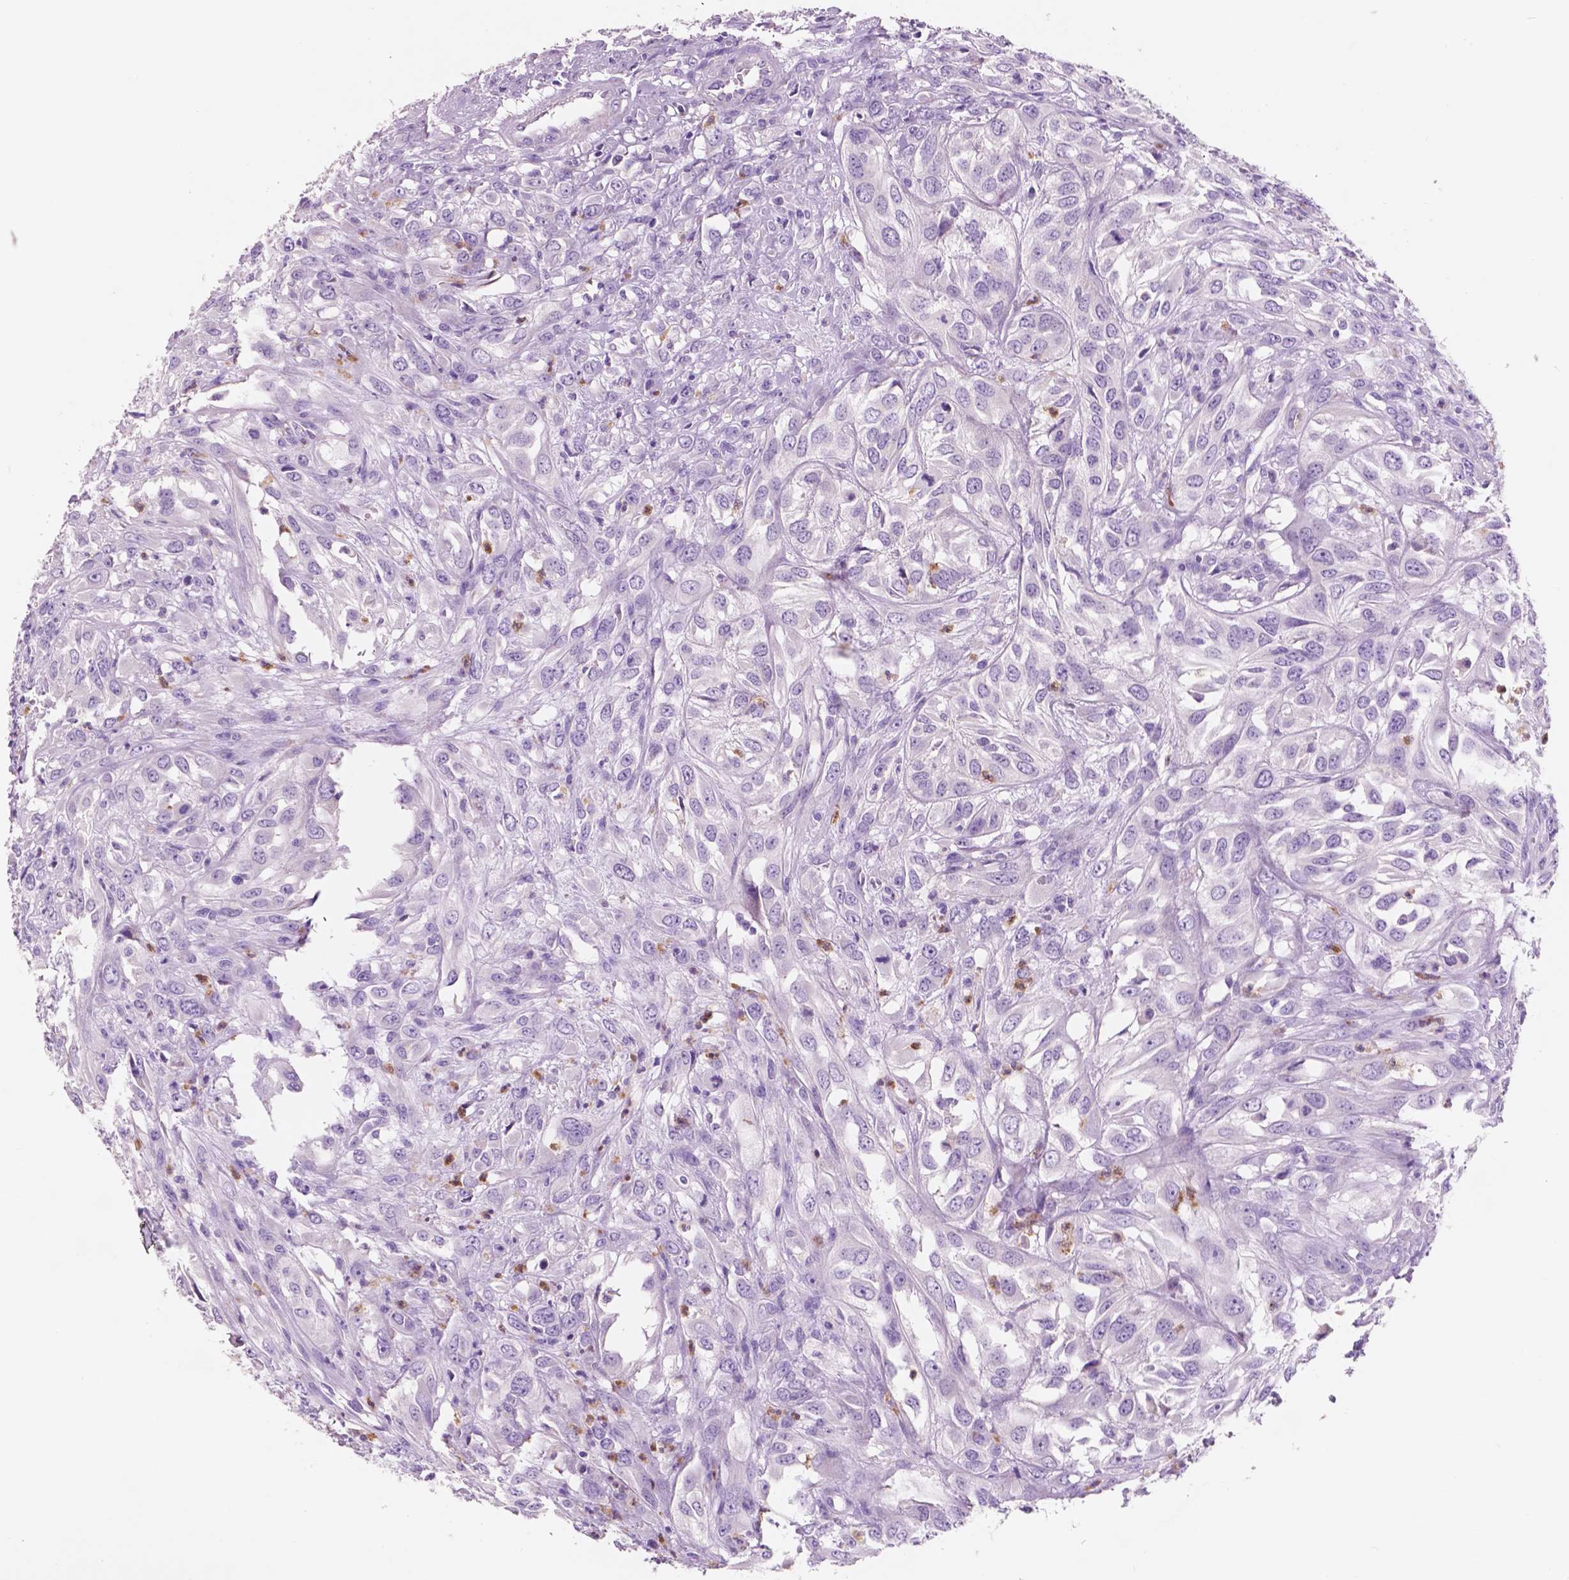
{"staining": {"intensity": "negative", "quantity": "none", "location": "none"}, "tissue": "urothelial cancer", "cell_type": "Tumor cells", "image_type": "cancer", "snomed": [{"axis": "morphology", "description": "Urothelial carcinoma, High grade"}, {"axis": "topography", "description": "Urinary bladder"}], "caption": "This image is of high-grade urothelial carcinoma stained with immunohistochemistry to label a protein in brown with the nuclei are counter-stained blue. There is no expression in tumor cells. (DAB IHC, high magnification).", "gene": "CUZD1", "patient": {"sex": "male", "age": 67}}